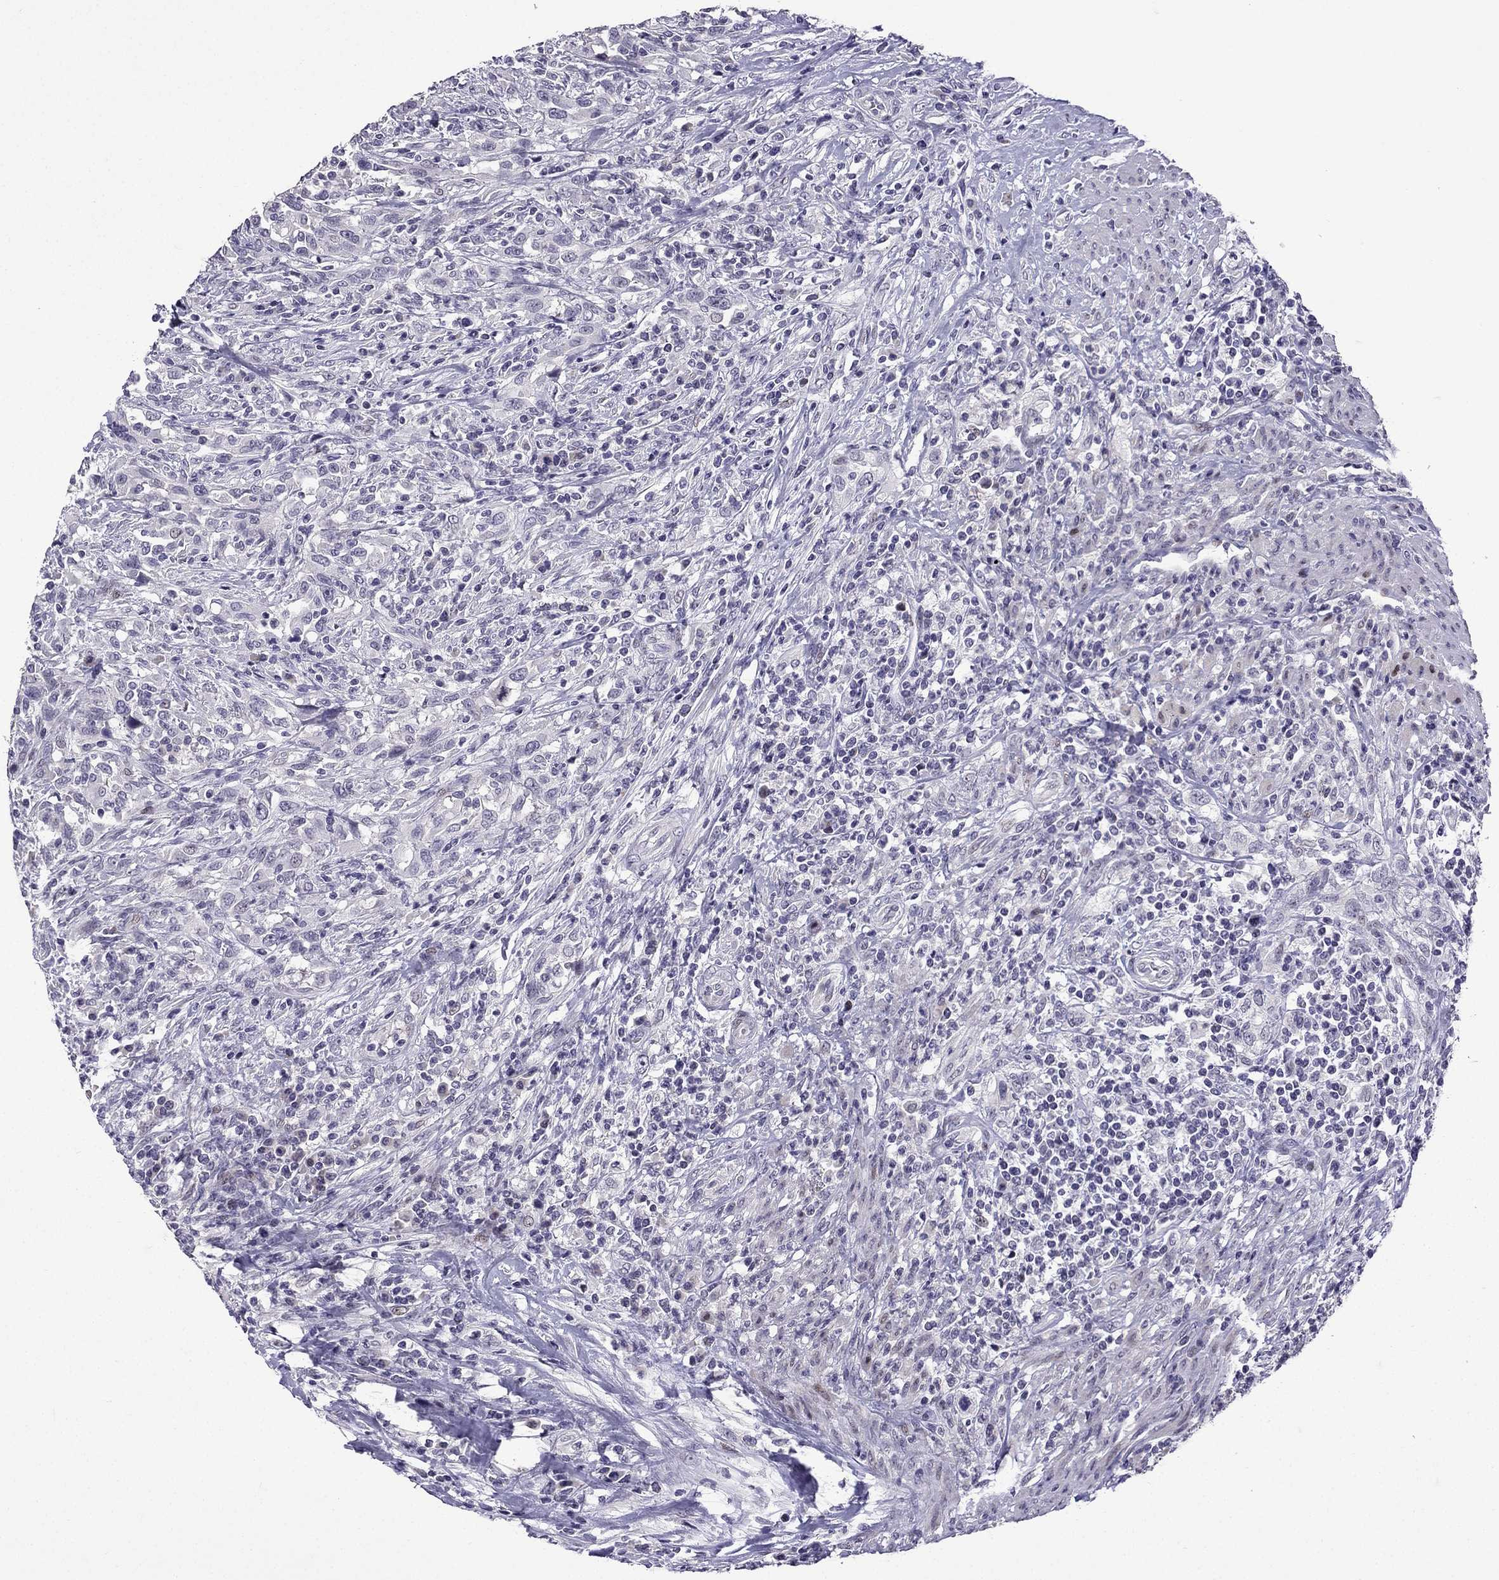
{"staining": {"intensity": "negative", "quantity": "none", "location": "none"}, "tissue": "urothelial cancer", "cell_type": "Tumor cells", "image_type": "cancer", "snomed": [{"axis": "morphology", "description": "Urothelial carcinoma, NOS"}, {"axis": "morphology", "description": "Urothelial carcinoma, High grade"}, {"axis": "topography", "description": "Urinary bladder"}], "caption": "This is a micrograph of immunohistochemistry (IHC) staining of transitional cell carcinoma, which shows no staining in tumor cells.", "gene": "TTN", "patient": {"sex": "female", "age": 64}}